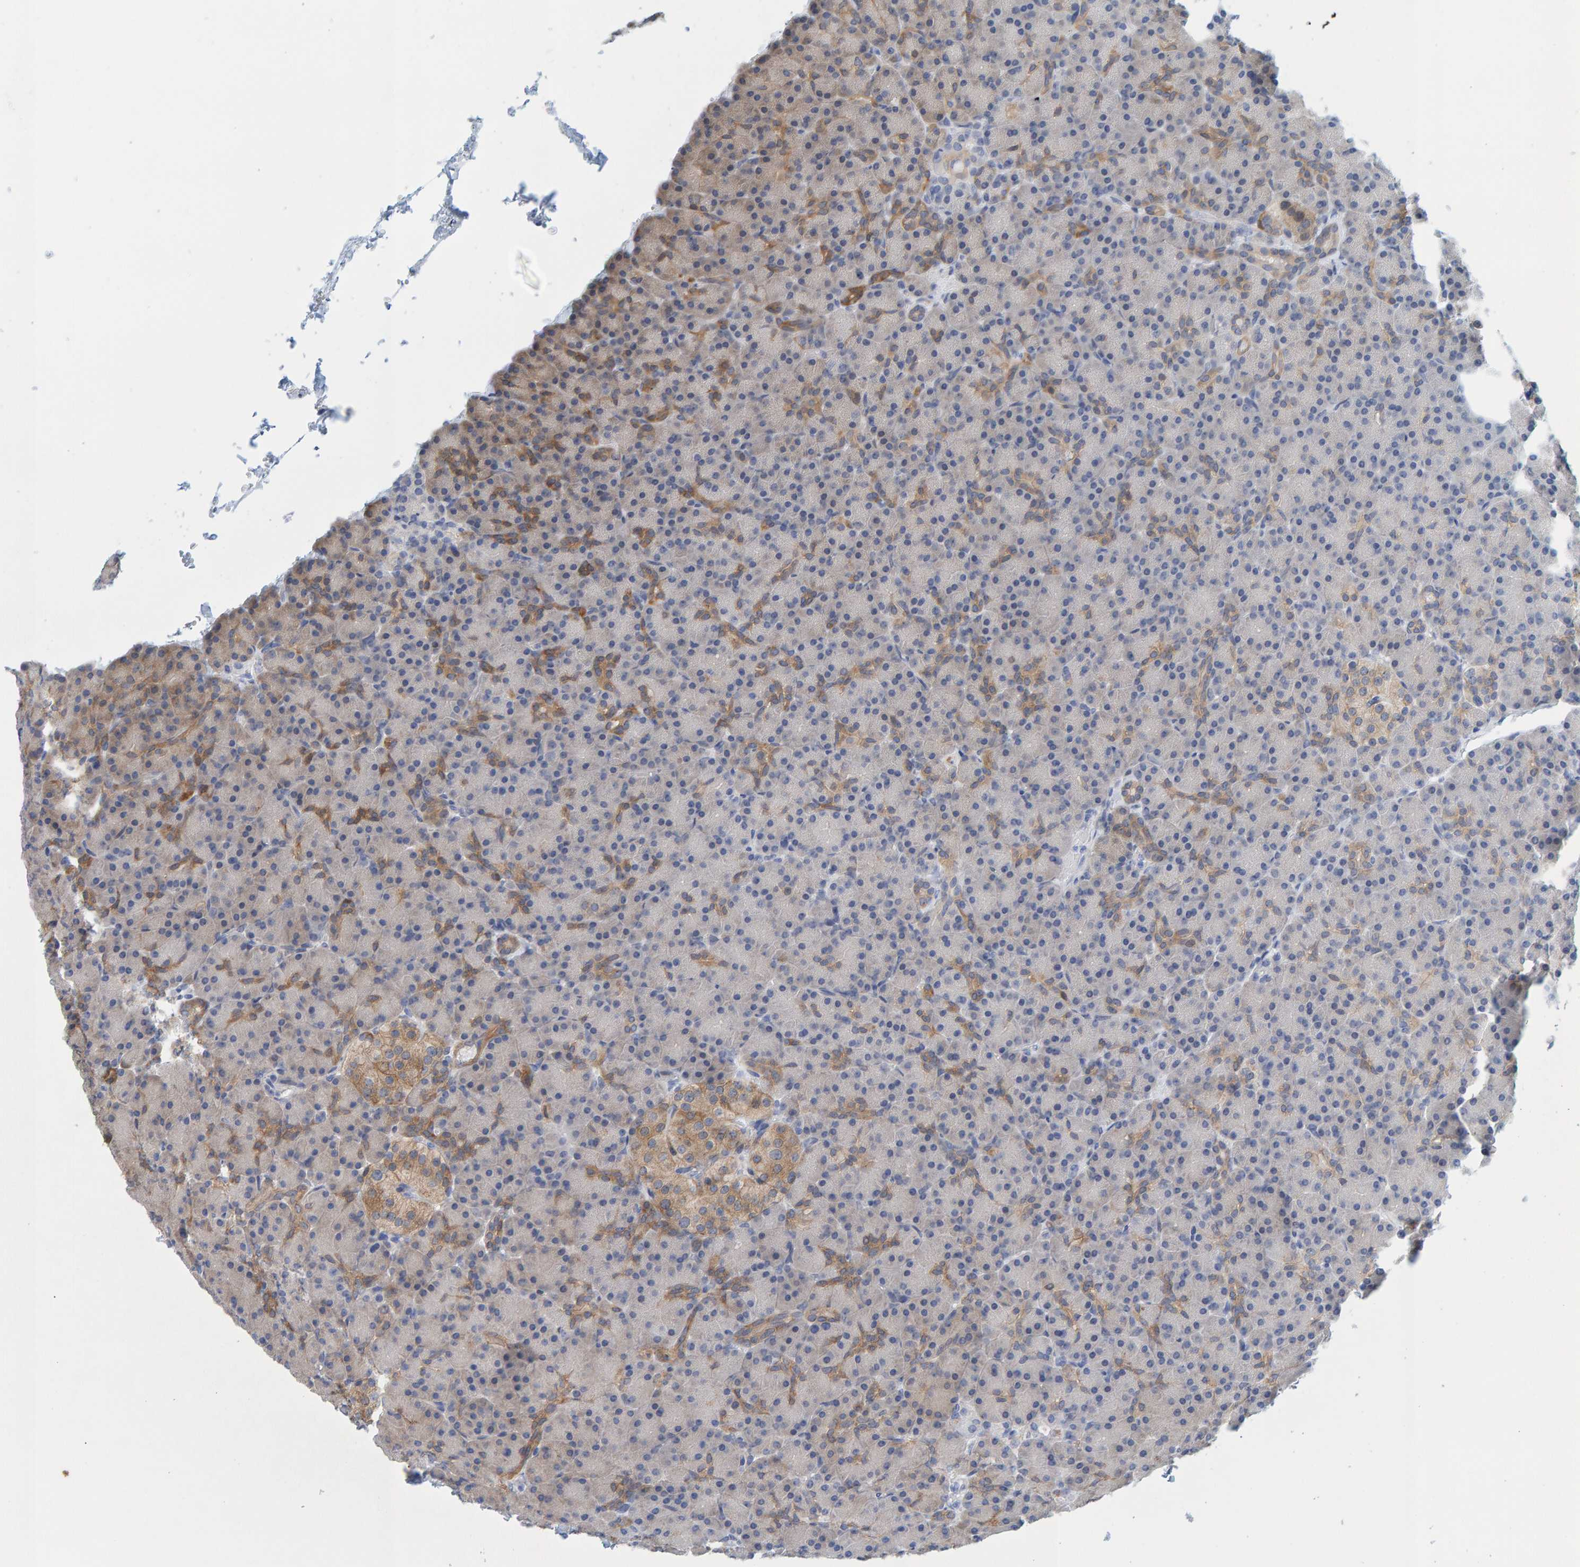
{"staining": {"intensity": "moderate", "quantity": "25%-75%", "location": "cytoplasmic/membranous"}, "tissue": "pancreas", "cell_type": "Exocrine glandular cells", "image_type": "normal", "snomed": [{"axis": "morphology", "description": "Normal tissue, NOS"}, {"axis": "topography", "description": "Pancreas"}], "caption": "Unremarkable pancreas demonstrates moderate cytoplasmic/membranous positivity in about 25%-75% of exocrine glandular cells, visualized by immunohistochemistry. The staining is performed using DAB brown chromogen to label protein expression. The nuclei are counter-stained blue using hematoxylin.", "gene": "KLHL11", "patient": {"sex": "female", "age": 43}}